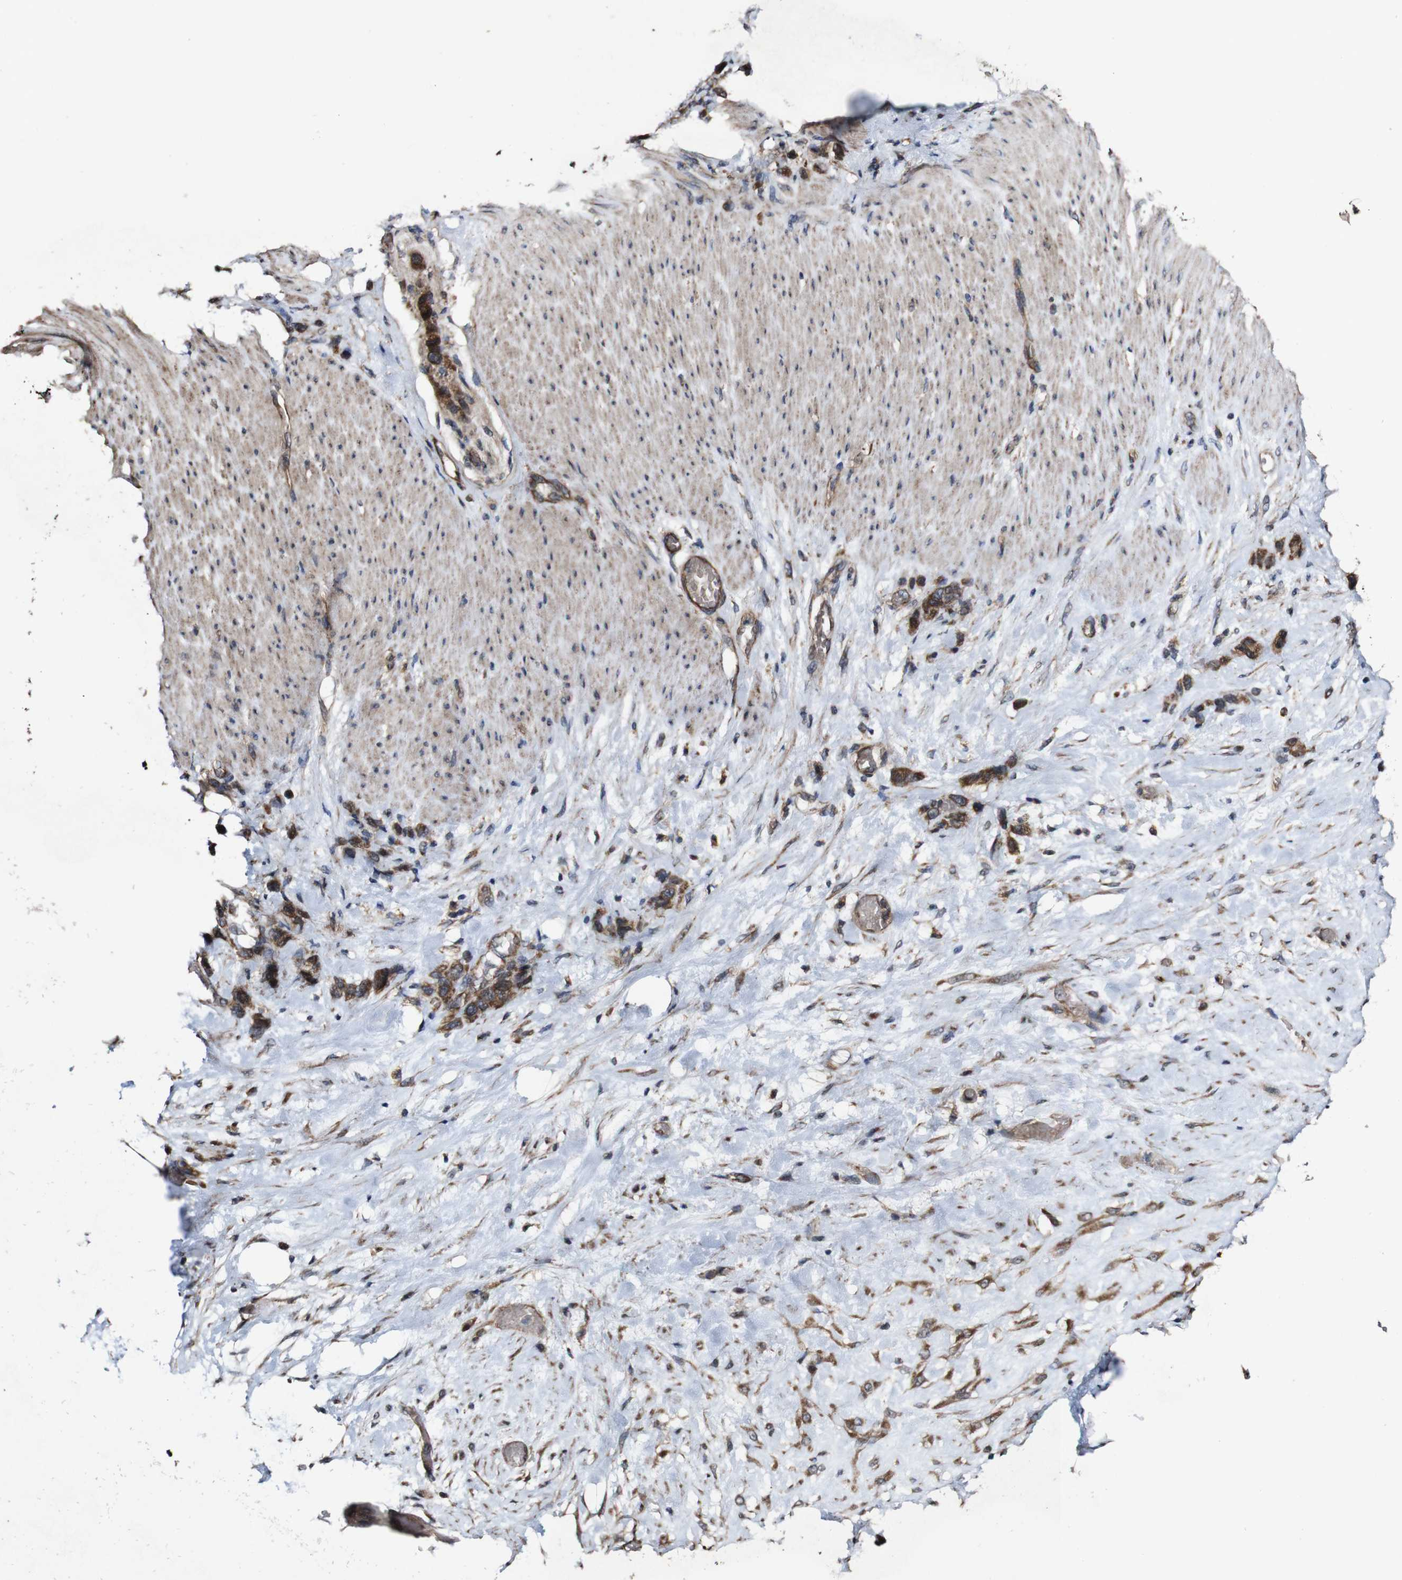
{"staining": {"intensity": "strong", "quantity": ">75%", "location": "cytoplasmic/membranous"}, "tissue": "stomach cancer", "cell_type": "Tumor cells", "image_type": "cancer", "snomed": [{"axis": "morphology", "description": "Adenocarcinoma, NOS"}, {"axis": "morphology", "description": "Adenocarcinoma, High grade"}, {"axis": "topography", "description": "Stomach, upper"}, {"axis": "topography", "description": "Stomach, lower"}], "caption": "Adenocarcinoma (stomach) tissue exhibits strong cytoplasmic/membranous expression in about >75% of tumor cells", "gene": "BTN3A3", "patient": {"sex": "female", "age": 65}}